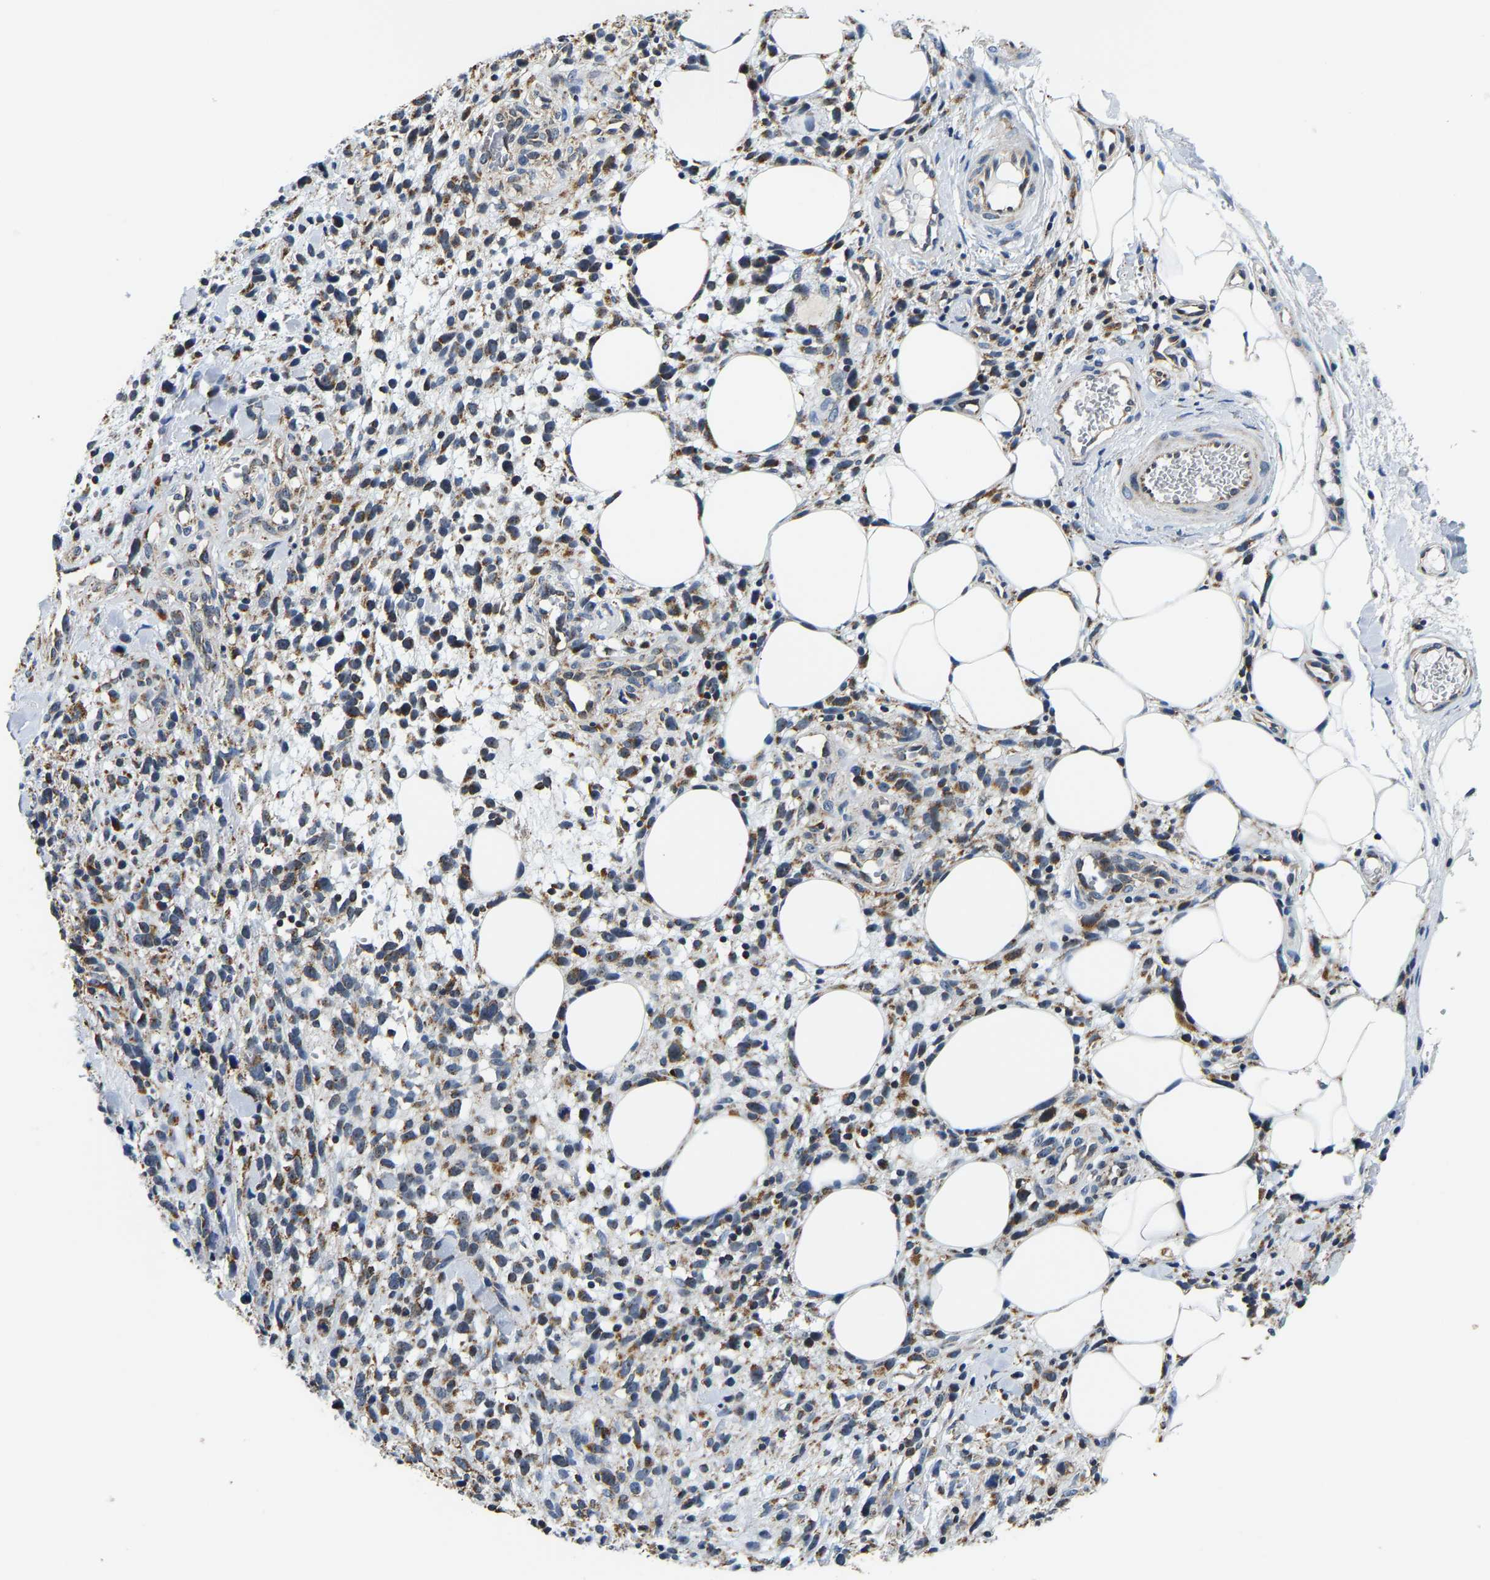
{"staining": {"intensity": "weak", "quantity": "<25%", "location": "cytoplasmic/membranous"}, "tissue": "melanoma", "cell_type": "Tumor cells", "image_type": "cancer", "snomed": [{"axis": "morphology", "description": "Malignant melanoma, NOS"}, {"axis": "topography", "description": "Skin"}], "caption": "Photomicrograph shows no significant protein expression in tumor cells of melanoma.", "gene": "GIMAP7", "patient": {"sex": "female", "age": 55}}